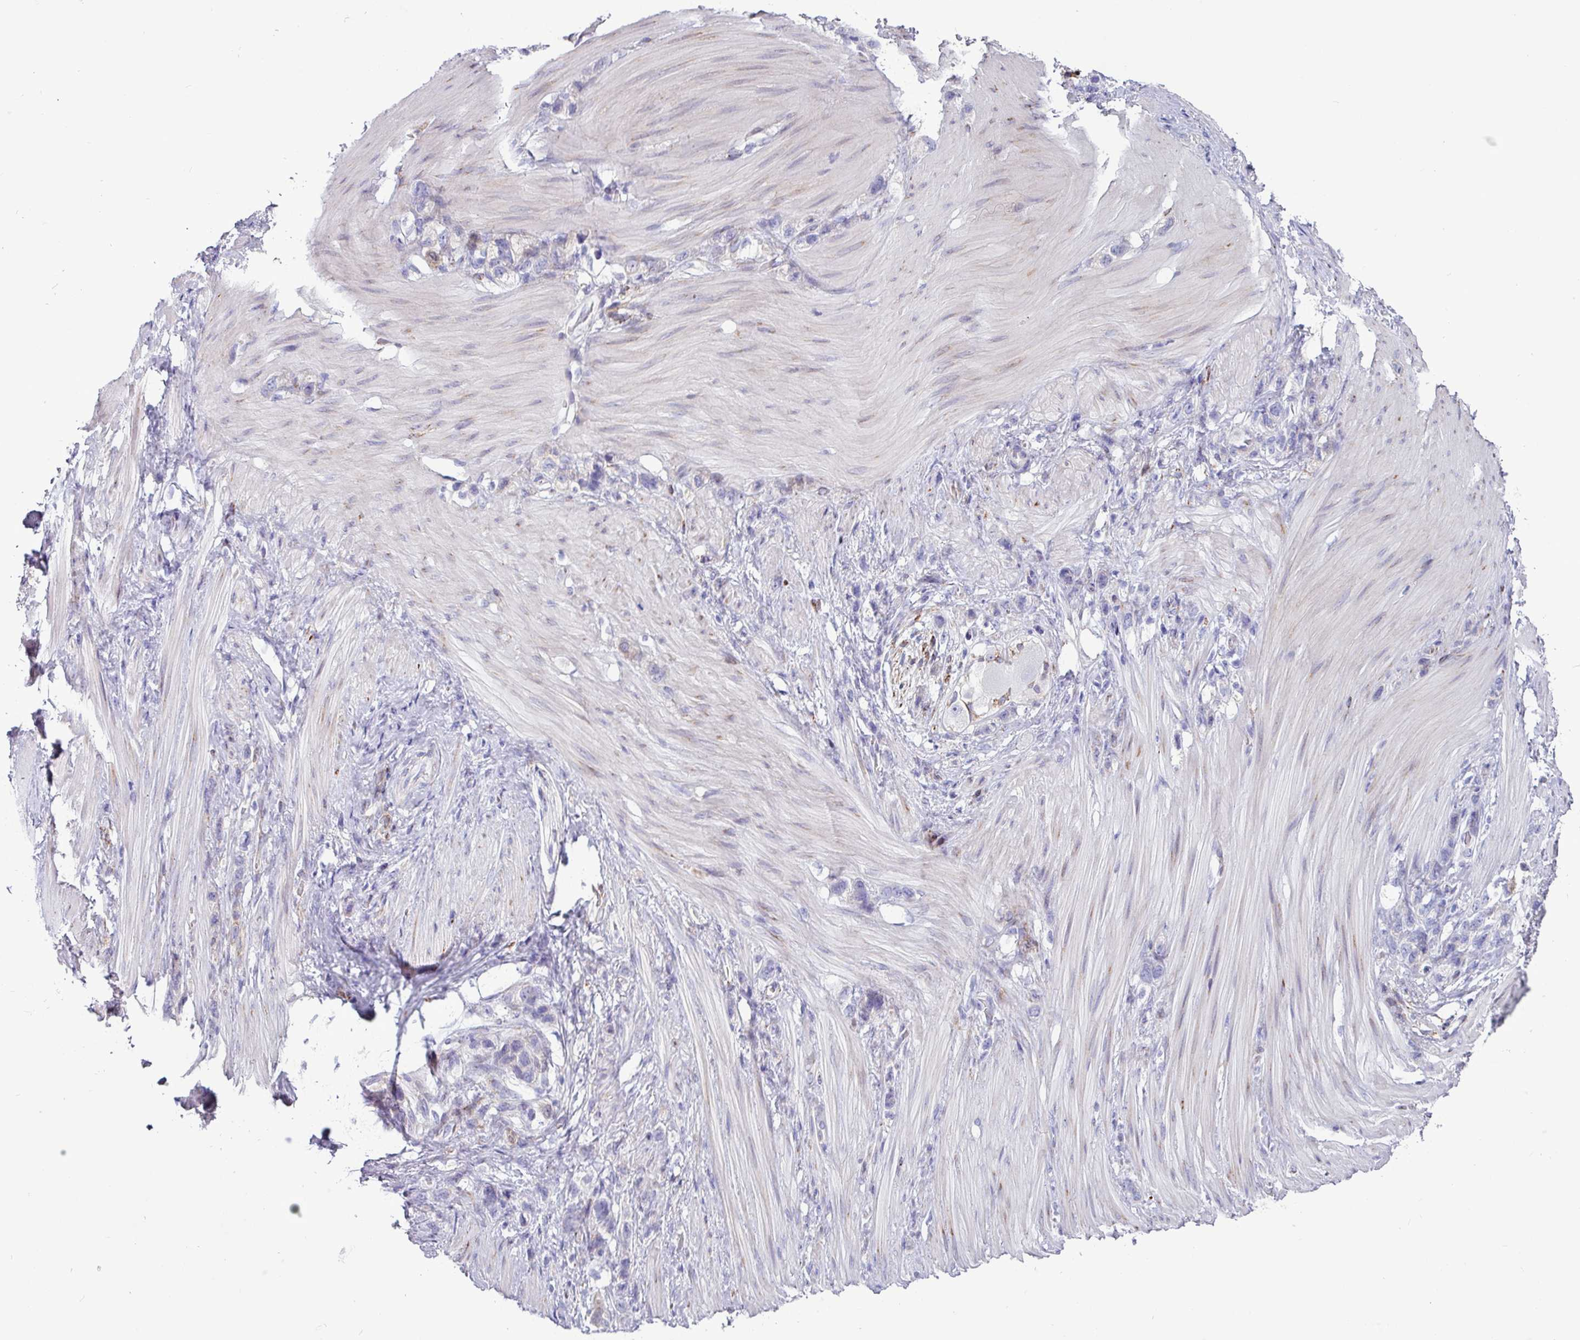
{"staining": {"intensity": "negative", "quantity": "none", "location": "none"}, "tissue": "stomach cancer", "cell_type": "Tumor cells", "image_type": "cancer", "snomed": [{"axis": "morphology", "description": "Adenocarcinoma, NOS"}, {"axis": "topography", "description": "Stomach"}], "caption": "Tumor cells are negative for protein expression in human stomach cancer. (Immunohistochemistry, brightfield microscopy, high magnification).", "gene": "PPP1R35", "patient": {"sex": "female", "age": 65}}